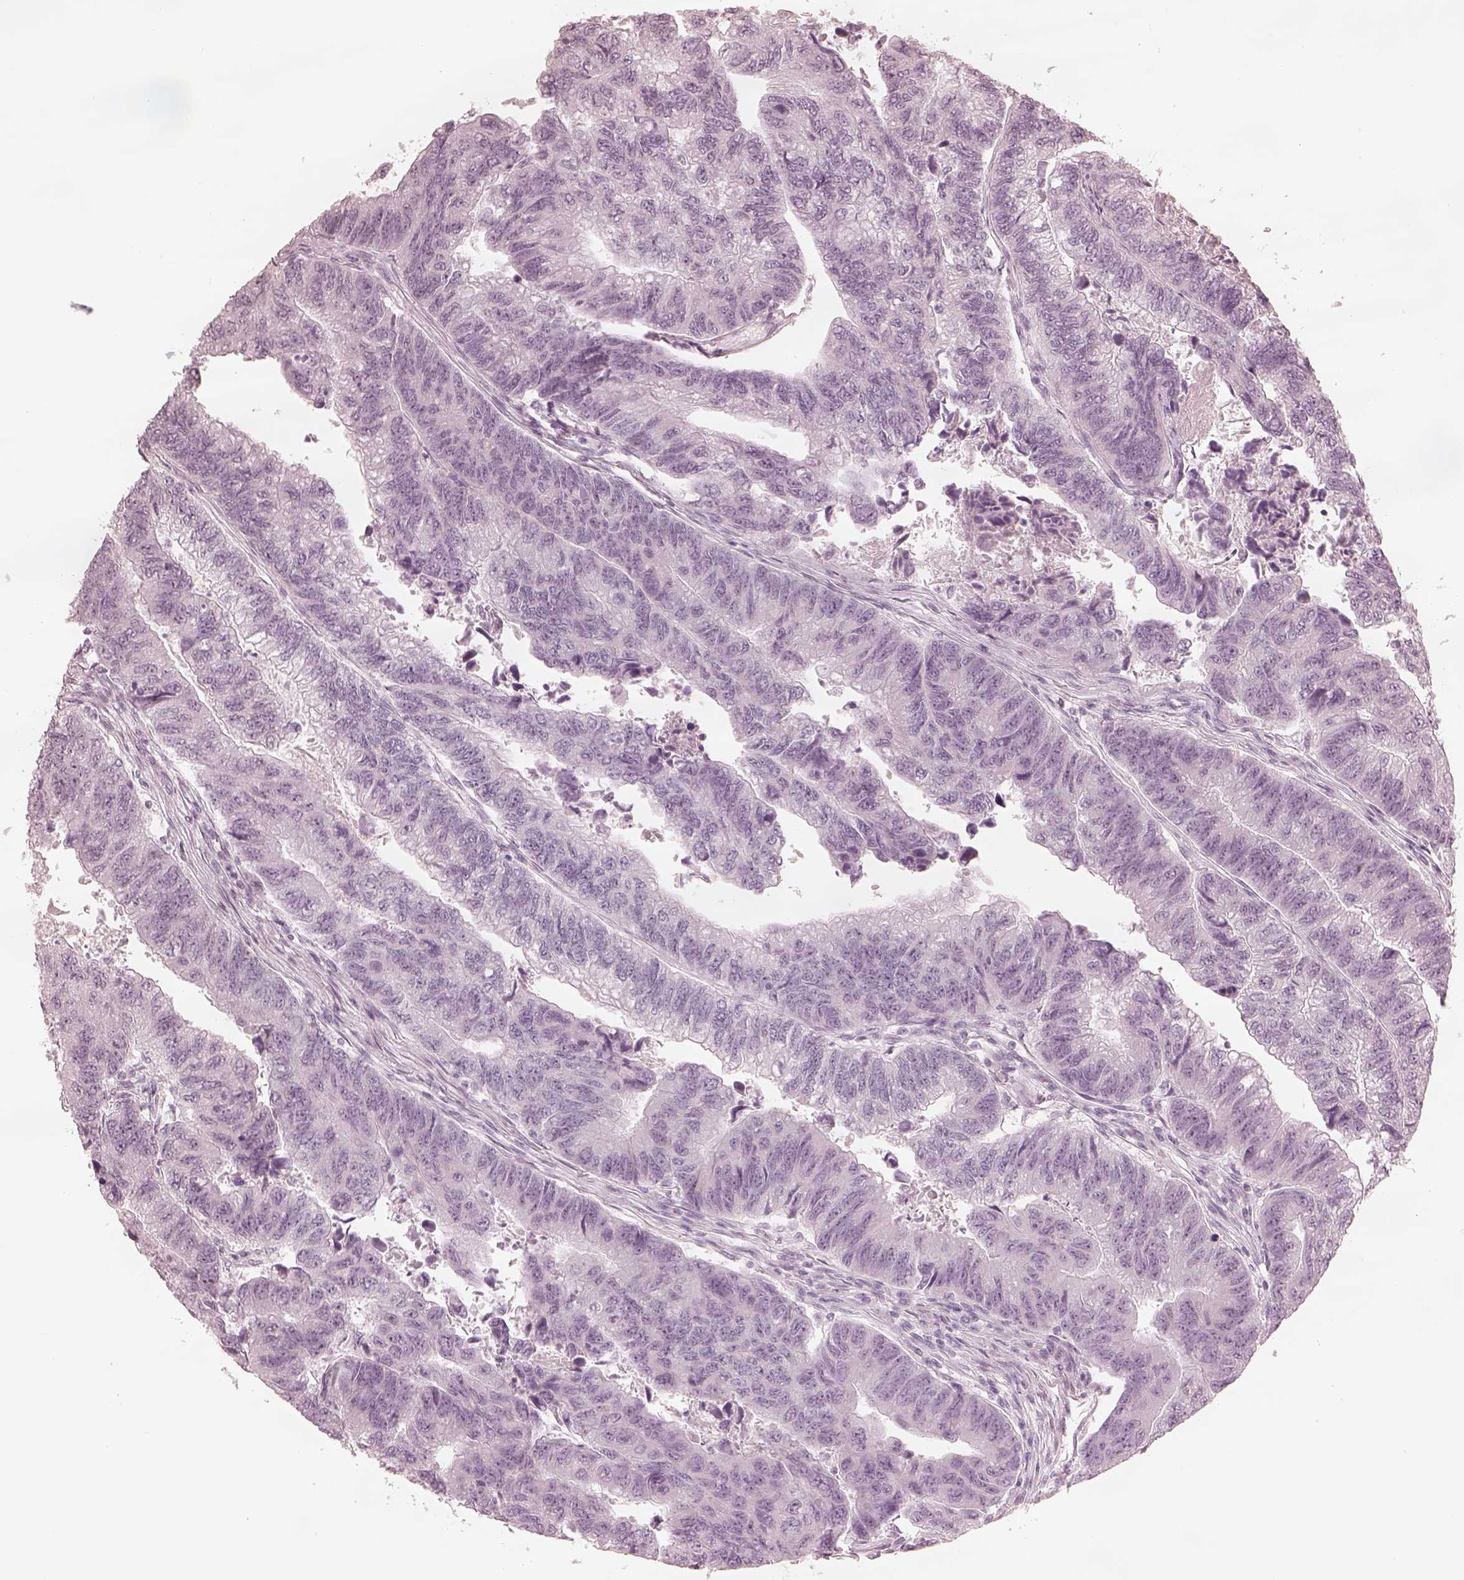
{"staining": {"intensity": "negative", "quantity": "none", "location": "none"}, "tissue": "colorectal cancer", "cell_type": "Tumor cells", "image_type": "cancer", "snomed": [{"axis": "morphology", "description": "Adenocarcinoma, NOS"}, {"axis": "topography", "description": "Colon"}], "caption": "High power microscopy image of an immunohistochemistry (IHC) micrograph of colorectal cancer (adenocarcinoma), revealing no significant positivity in tumor cells.", "gene": "CALR3", "patient": {"sex": "female", "age": 65}}